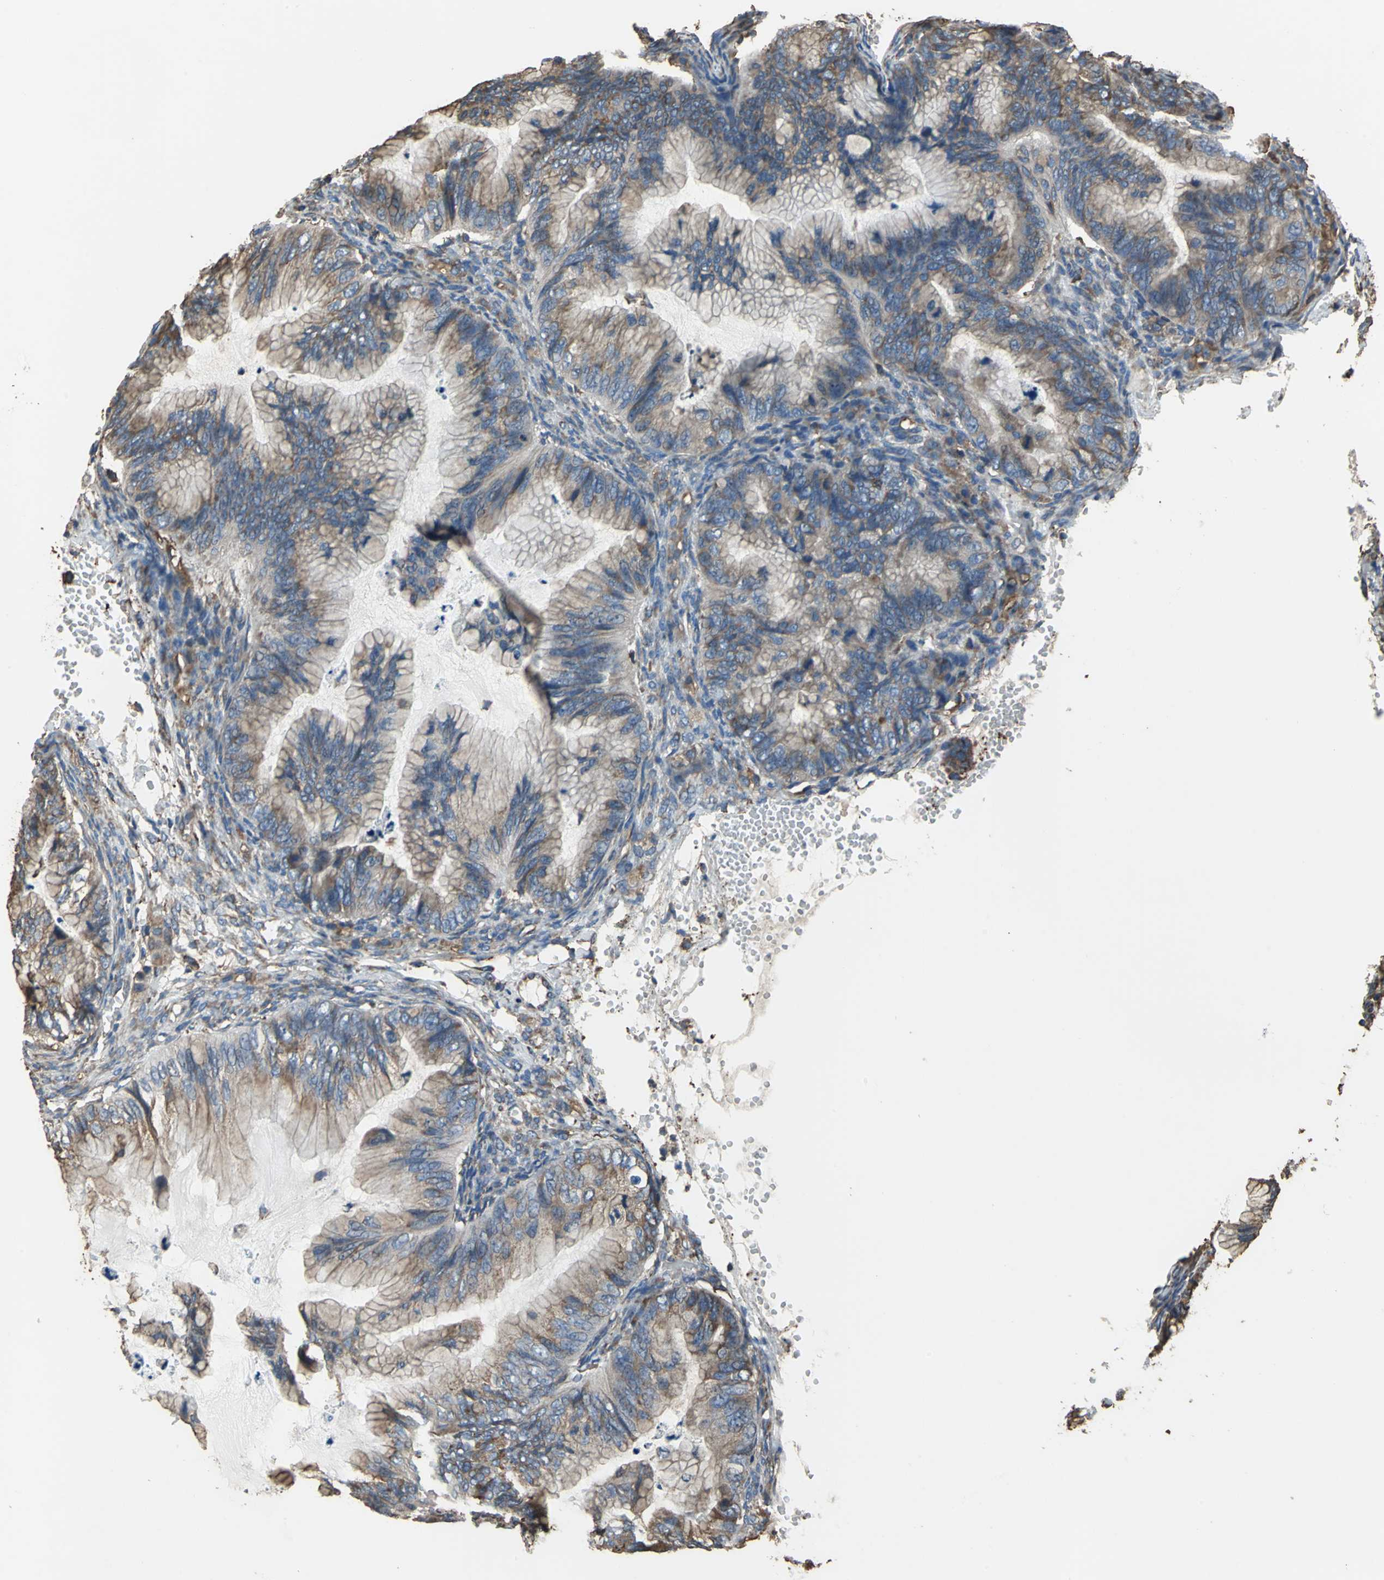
{"staining": {"intensity": "moderate", "quantity": ">75%", "location": "cytoplasmic/membranous"}, "tissue": "ovarian cancer", "cell_type": "Tumor cells", "image_type": "cancer", "snomed": [{"axis": "morphology", "description": "Cystadenocarcinoma, mucinous, NOS"}, {"axis": "topography", "description": "Ovary"}], "caption": "The photomicrograph exhibits staining of mucinous cystadenocarcinoma (ovarian), revealing moderate cytoplasmic/membranous protein expression (brown color) within tumor cells. (DAB IHC with brightfield microscopy, high magnification).", "gene": "GPANK1", "patient": {"sex": "female", "age": 36}}